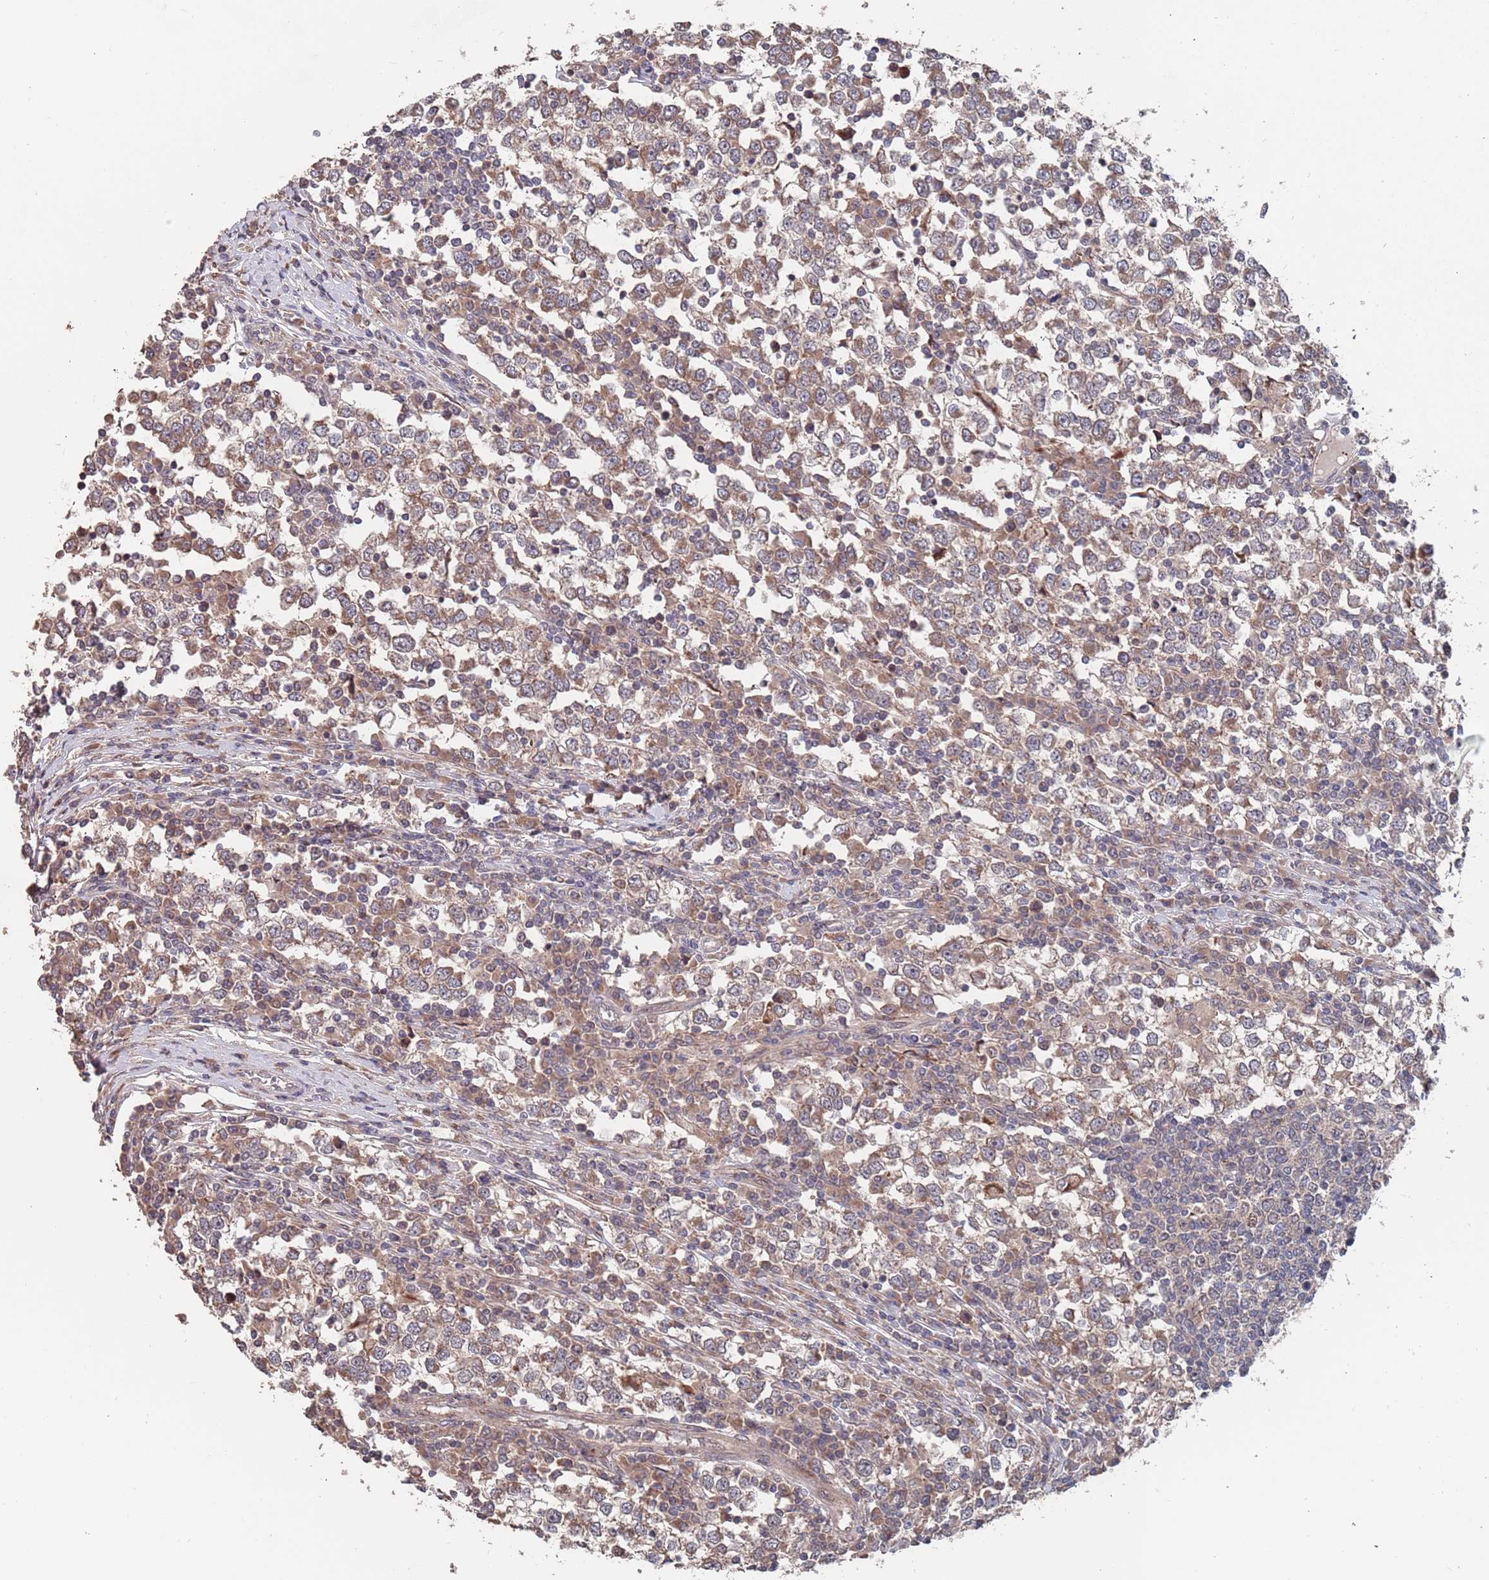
{"staining": {"intensity": "moderate", "quantity": ">75%", "location": "cytoplasmic/membranous"}, "tissue": "testis cancer", "cell_type": "Tumor cells", "image_type": "cancer", "snomed": [{"axis": "morphology", "description": "Seminoma, NOS"}, {"axis": "topography", "description": "Testis"}], "caption": "Seminoma (testis) stained with DAB immunohistochemistry shows medium levels of moderate cytoplasmic/membranous expression in approximately >75% of tumor cells.", "gene": "UNC45A", "patient": {"sex": "male", "age": 65}}